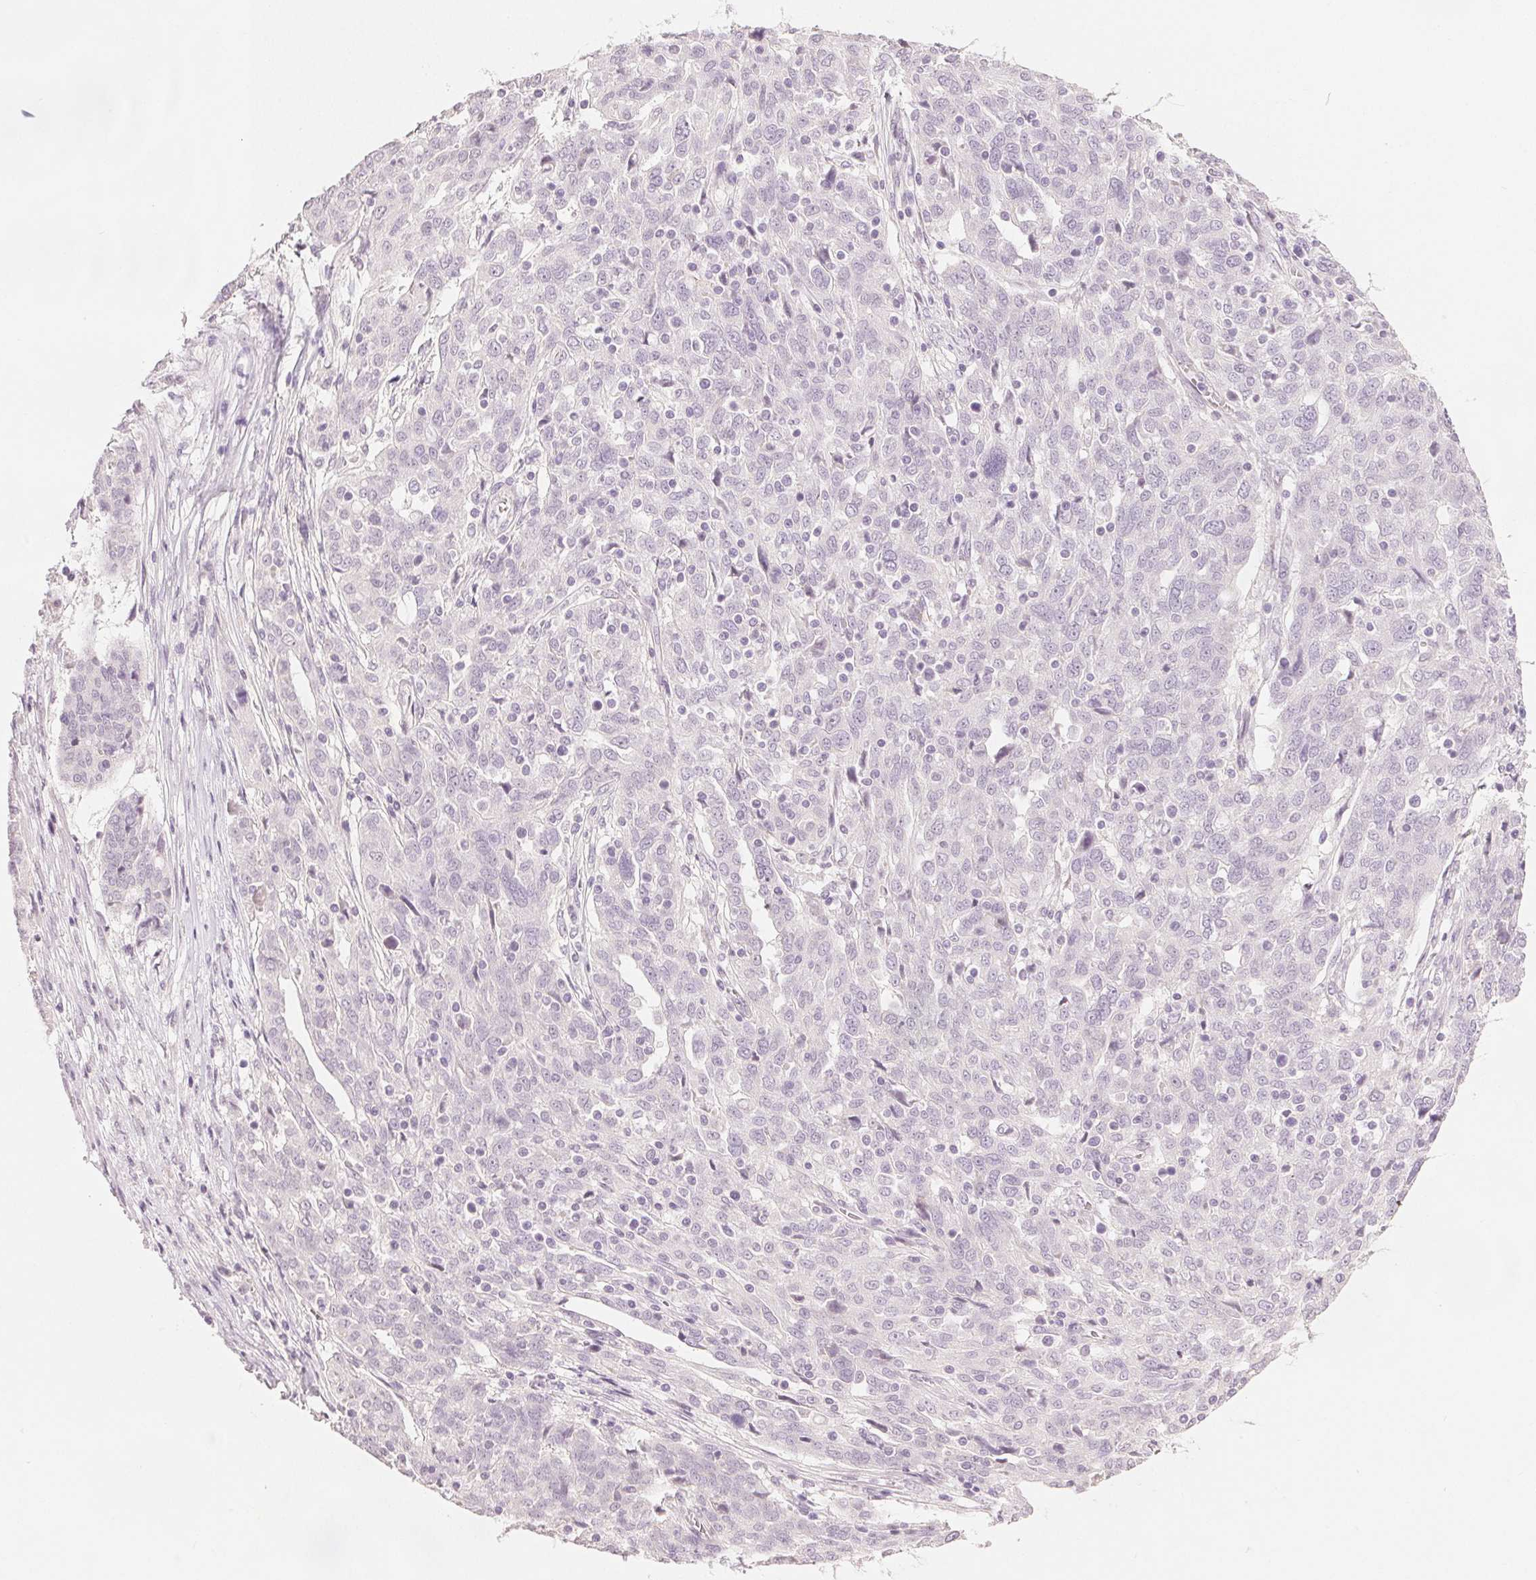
{"staining": {"intensity": "negative", "quantity": "none", "location": "none"}, "tissue": "ovarian cancer", "cell_type": "Tumor cells", "image_type": "cancer", "snomed": [{"axis": "morphology", "description": "Cystadenocarcinoma, serous, NOS"}, {"axis": "topography", "description": "Ovary"}], "caption": "This is a histopathology image of IHC staining of serous cystadenocarcinoma (ovarian), which shows no expression in tumor cells. The staining was performed using DAB to visualize the protein expression in brown, while the nuclei were stained in blue with hematoxylin (Magnification: 20x).", "gene": "CA12", "patient": {"sex": "female", "age": 67}}